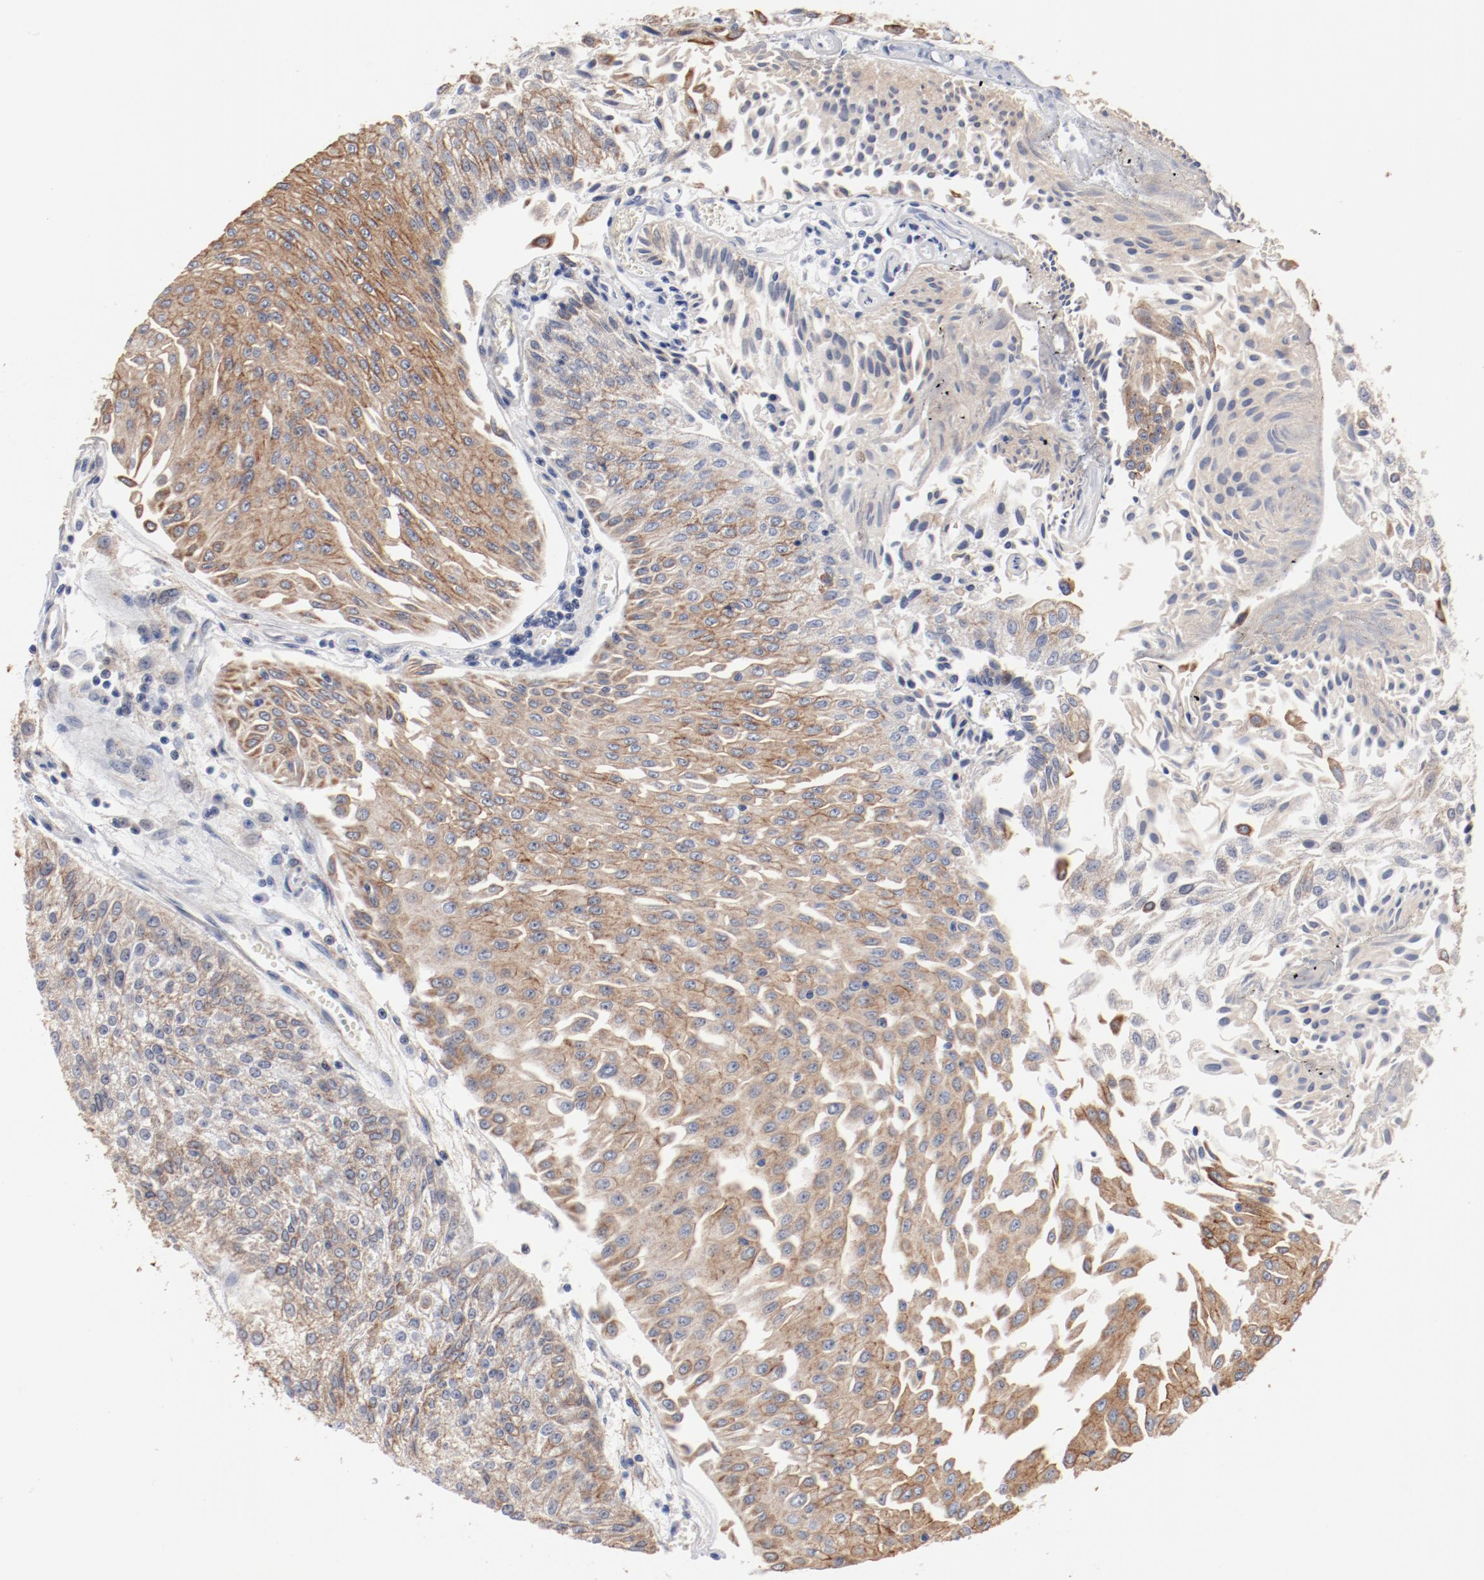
{"staining": {"intensity": "moderate", "quantity": ">75%", "location": "cytoplasmic/membranous"}, "tissue": "urothelial cancer", "cell_type": "Tumor cells", "image_type": "cancer", "snomed": [{"axis": "morphology", "description": "Urothelial carcinoma, Low grade"}, {"axis": "topography", "description": "Urinary bladder"}], "caption": "DAB immunohistochemical staining of low-grade urothelial carcinoma reveals moderate cytoplasmic/membranous protein staining in approximately >75% of tumor cells. The protein is stained brown, and the nuclei are stained in blue (DAB IHC with brightfield microscopy, high magnification).", "gene": "GPR143", "patient": {"sex": "male", "age": 86}}